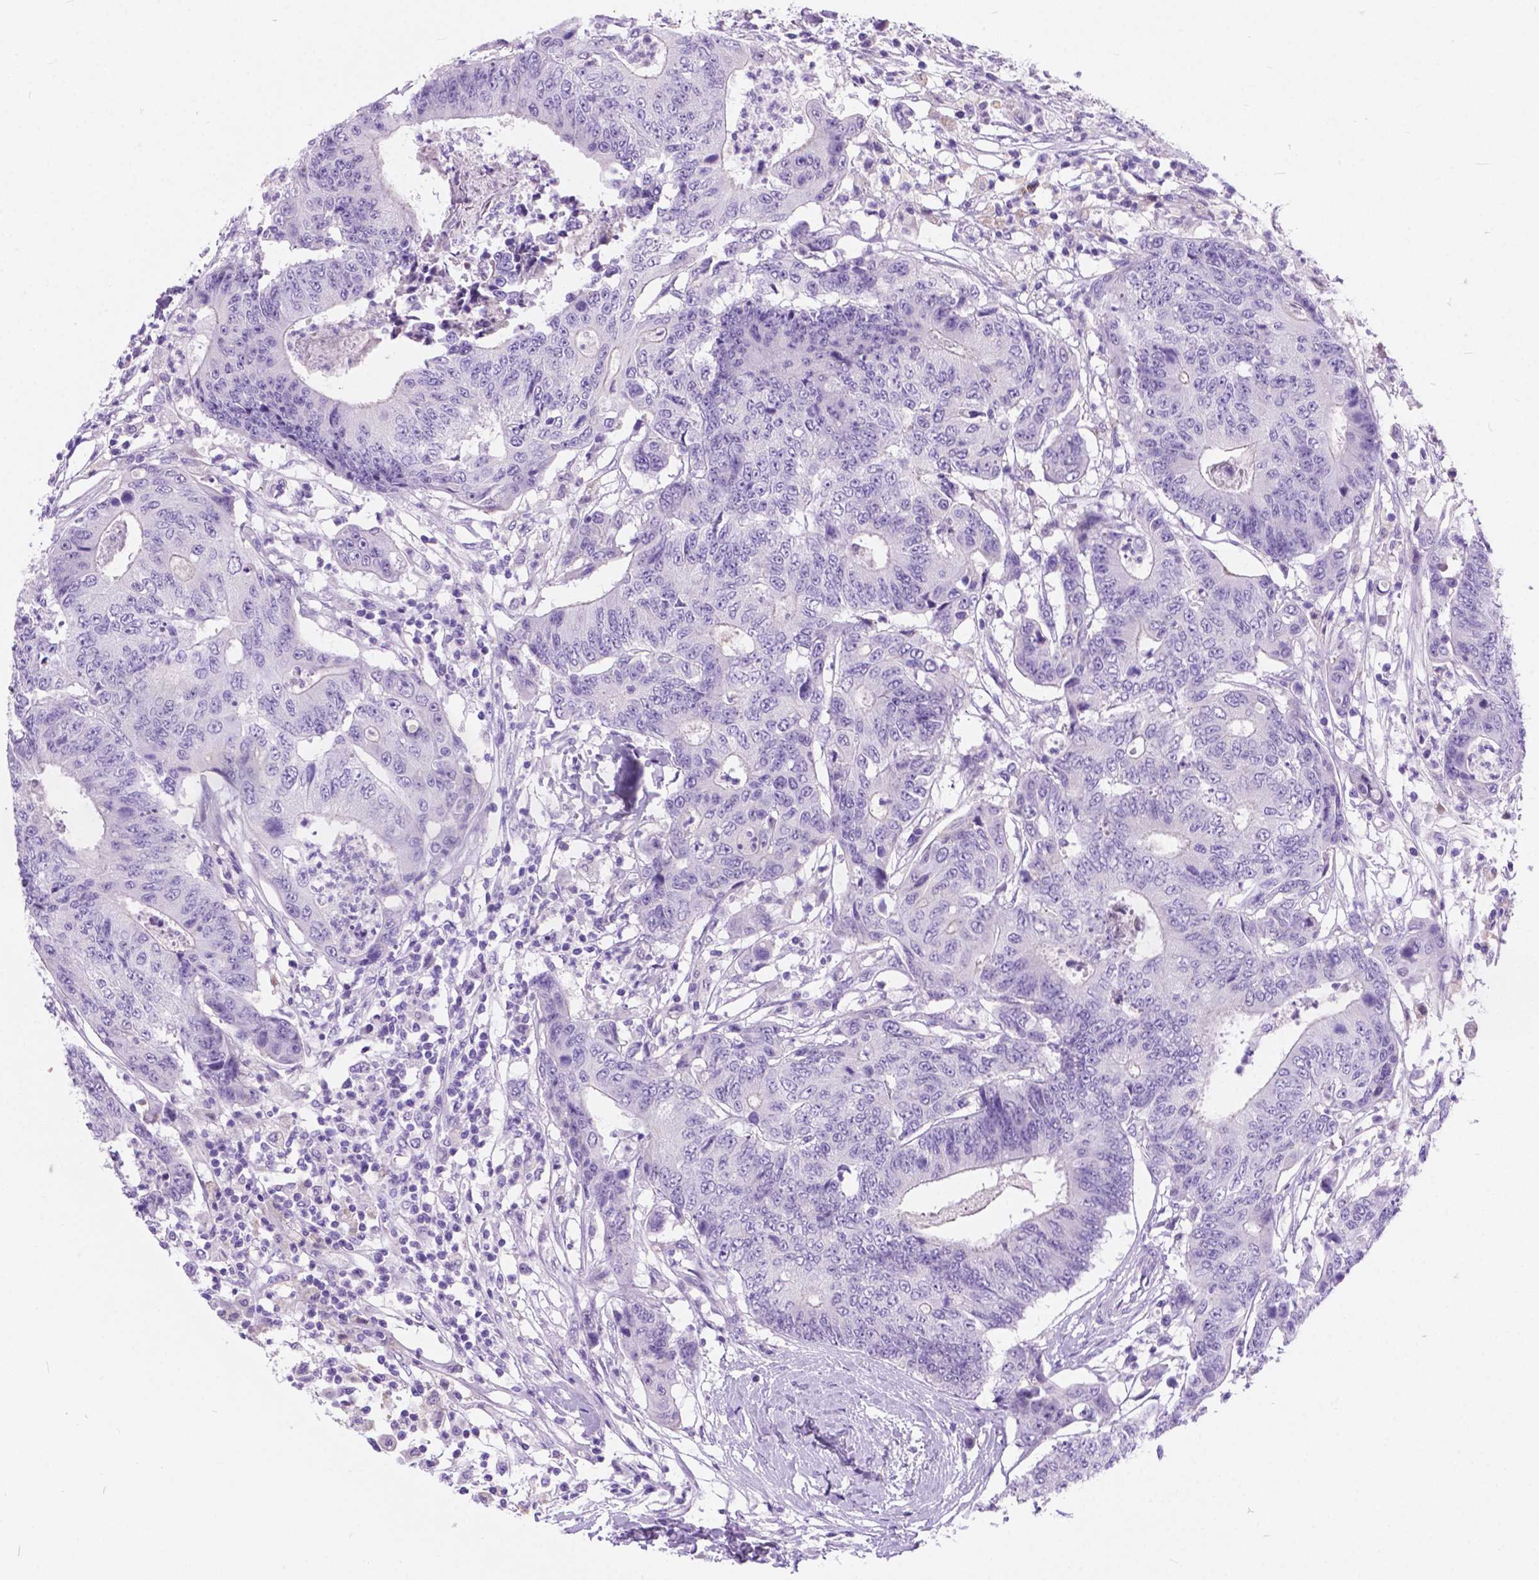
{"staining": {"intensity": "negative", "quantity": "none", "location": "none"}, "tissue": "colorectal cancer", "cell_type": "Tumor cells", "image_type": "cancer", "snomed": [{"axis": "morphology", "description": "Adenocarcinoma, NOS"}, {"axis": "topography", "description": "Colon"}], "caption": "High power microscopy micrograph of an immunohistochemistry photomicrograph of colorectal cancer (adenocarcinoma), revealing no significant positivity in tumor cells.", "gene": "ARMS2", "patient": {"sex": "female", "age": 48}}